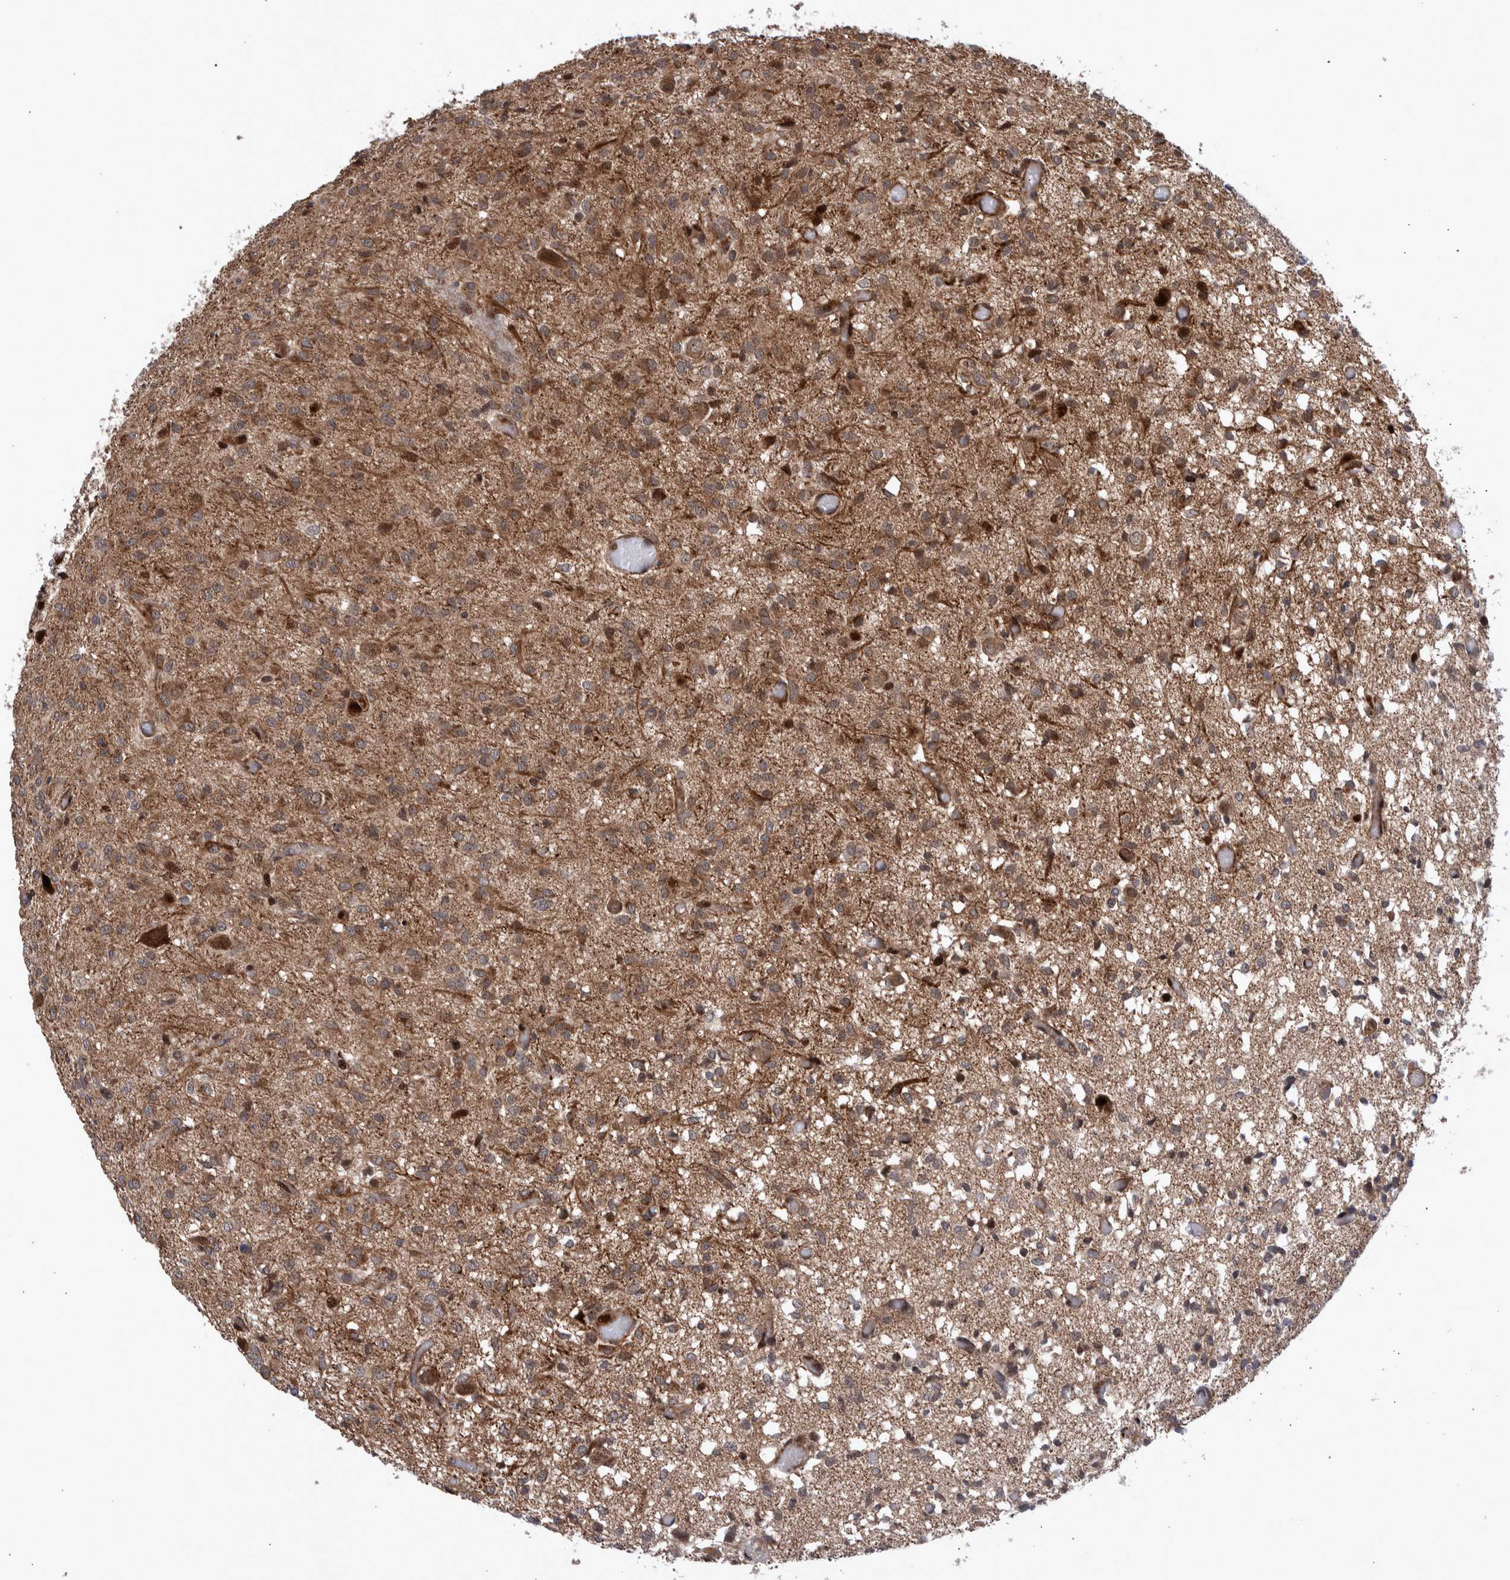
{"staining": {"intensity": "weak", "quantity": ">75%", "location": "cytoplasmic/membranous"}, "tissue": "glioma", "cell_type": "Tumor cells", "image_type": "cancer", "snomed": [{"axis": "morphology", "description": "Glioma, malignant, High grade"}, {"axis": "topography", "description": "Brain"}], "caption": "A histopathology image of human malignant high-grade glioma stained for a protein exhibits weak cytoplasmic/membranous brown staining in tumor cells.", "gene": "SHISA6", "patient": {"sex": "female", "age": 59}}